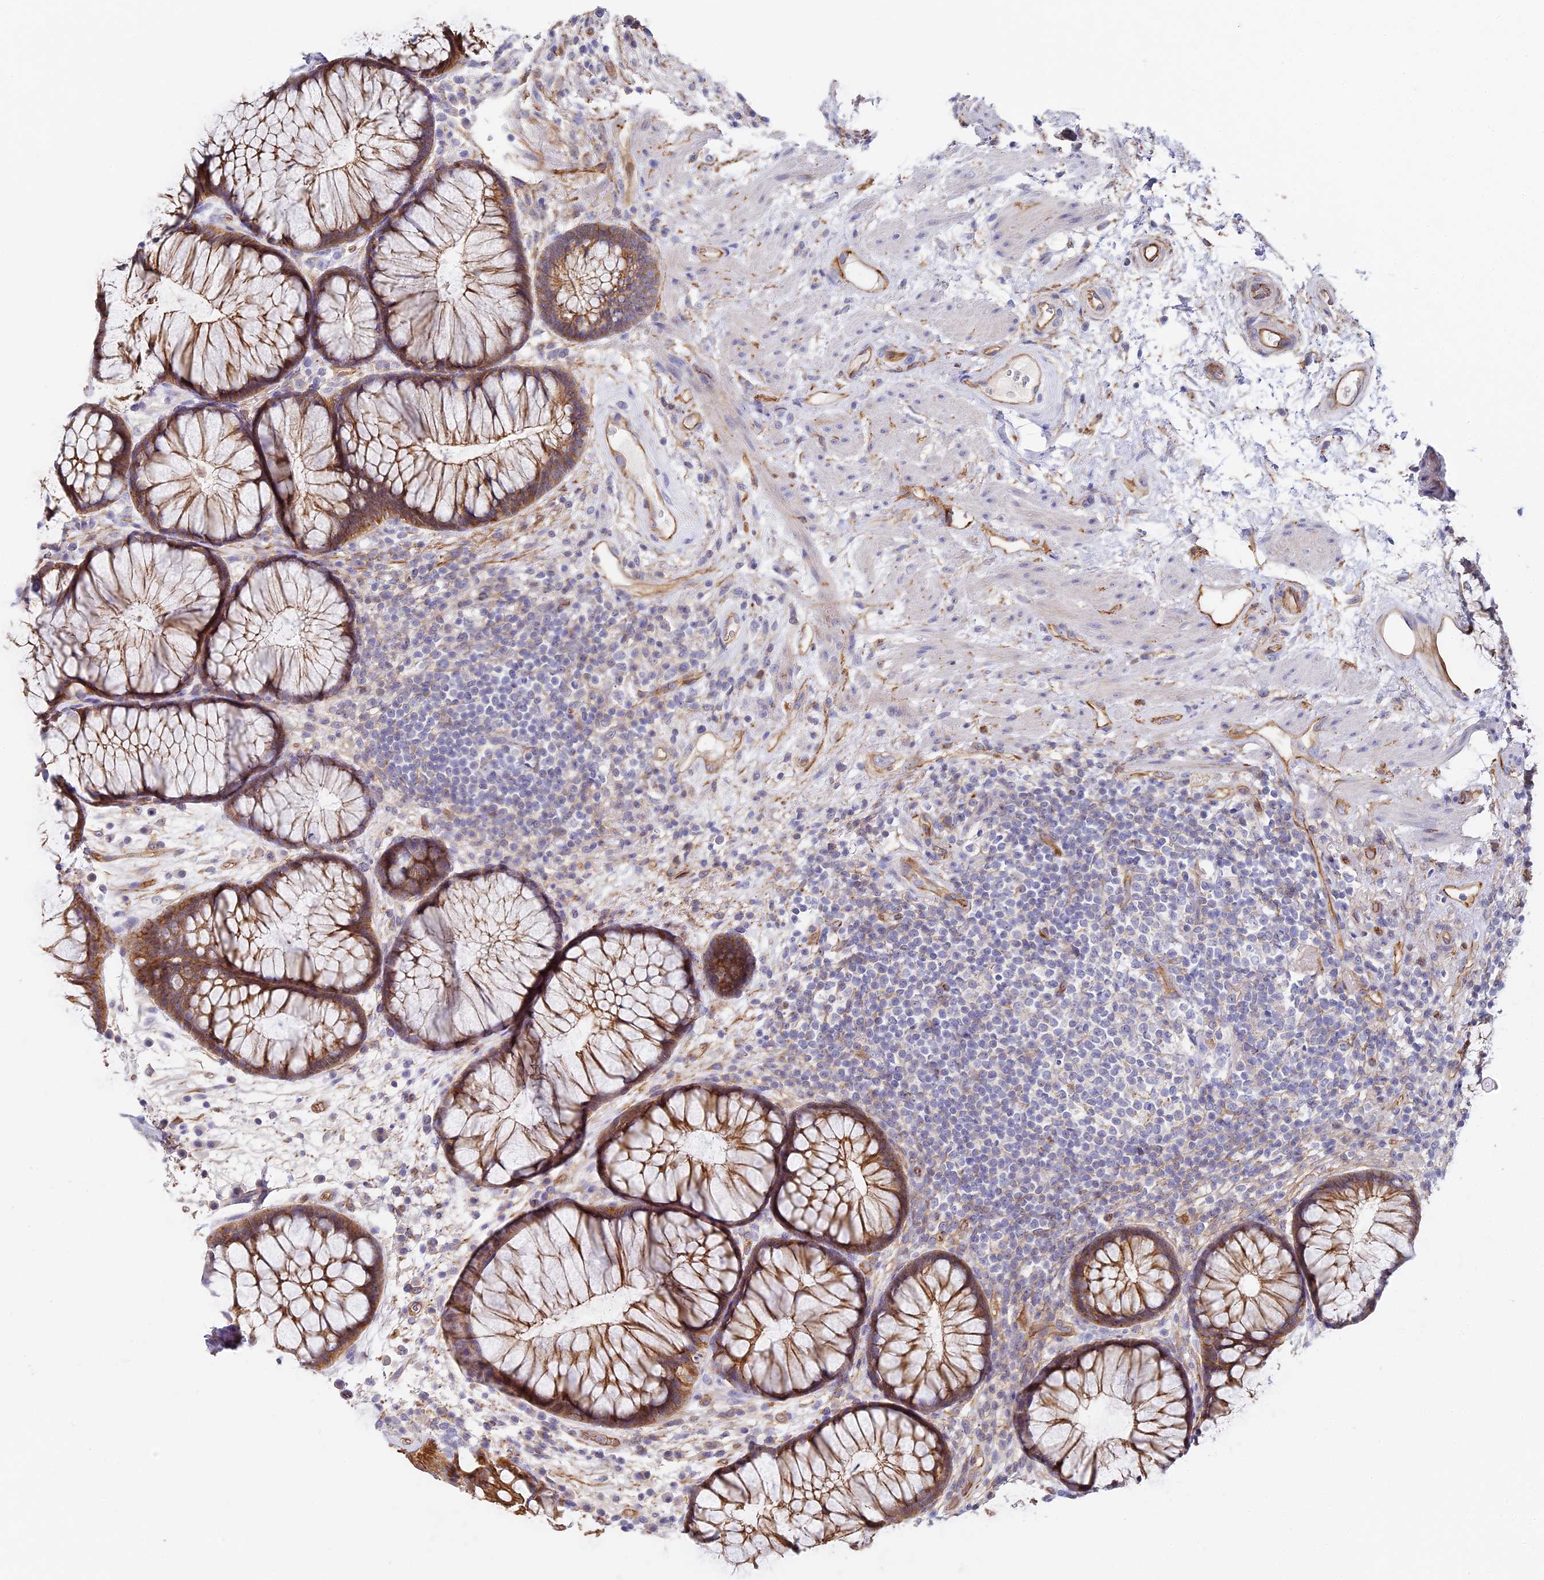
{"staining": {"intensity": "moderate", "quantity": ">75%", "location": "cytoplasmic/membranous"}, "tissue": "rectum", "cell_type": "Glandular cells", "image_type": "normal", "snomed": [{"axis": "morphology", "description": "Normal tissue, NOS"}, {"axis": "topography", "description": "Rectum"}], "caption": "Immunohistochemical staining of unremarkable rectum reveals >75% levels of moderate cytoplasmic/membranous protein positivity in approximately >75% of glandular cells. (Brightfield microscopy of DAB IHC at high magnification).", "gene": "CCDC30", "patient": {"sex": "male", "age": 51}}